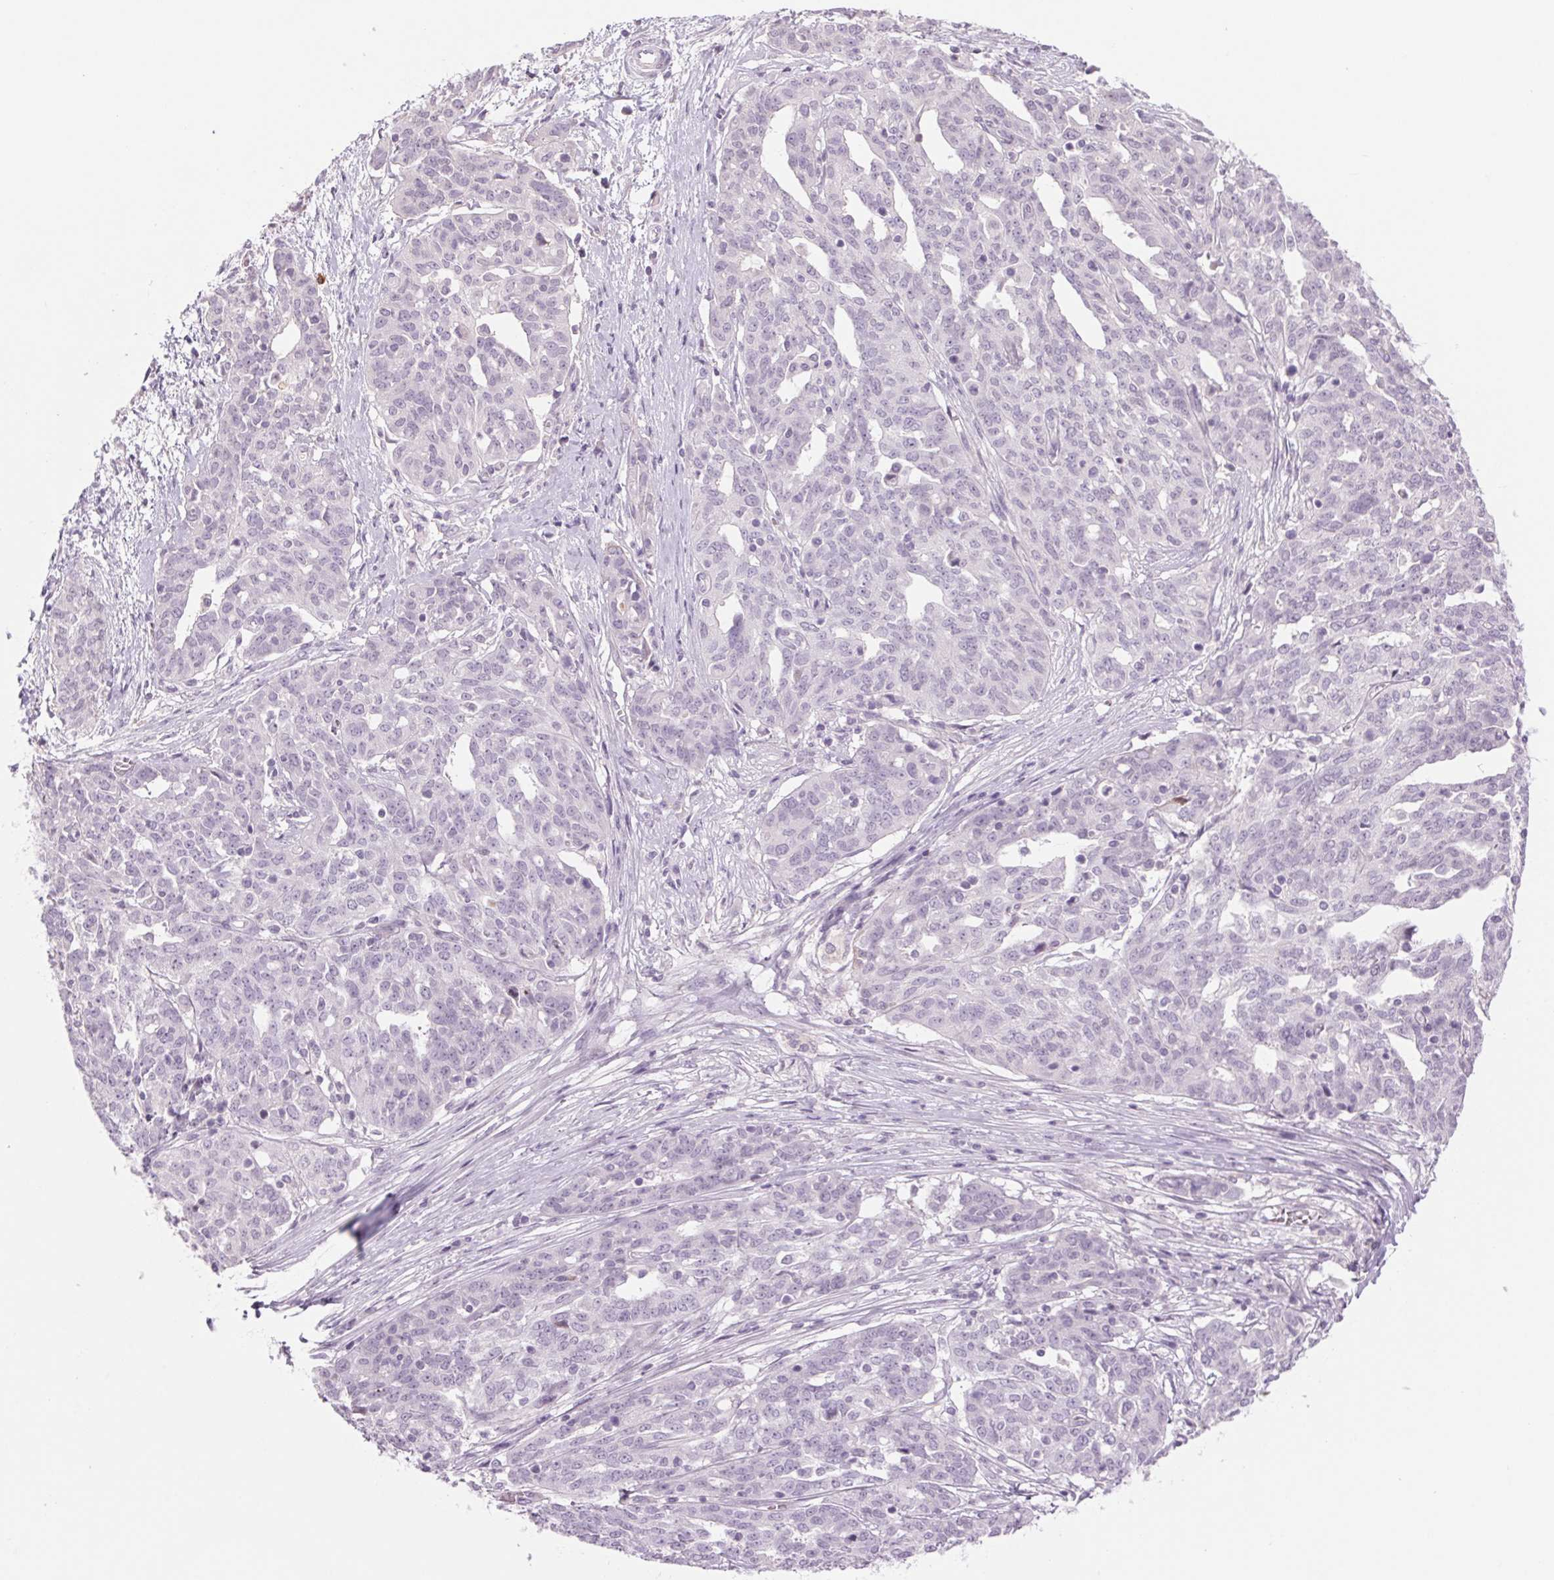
{"staining": {"intensity": "negative", "quantity": "none", "location": "none"}, "tissue": "ovarian cancer", "cell_type": "Tumor cells", "image_type": "cancer", "snomed": [{"axis": "morphology", "description": "Cystadenocarcinoma, serous, NOS"}, {"axis": "topography", "description": "Ovary"}], "caption": "The image exhibits no significant positivity in tumor cells of ovarian cancer.", "gene": "KRT1", "patient": {"sex": "female", "age": 67}}